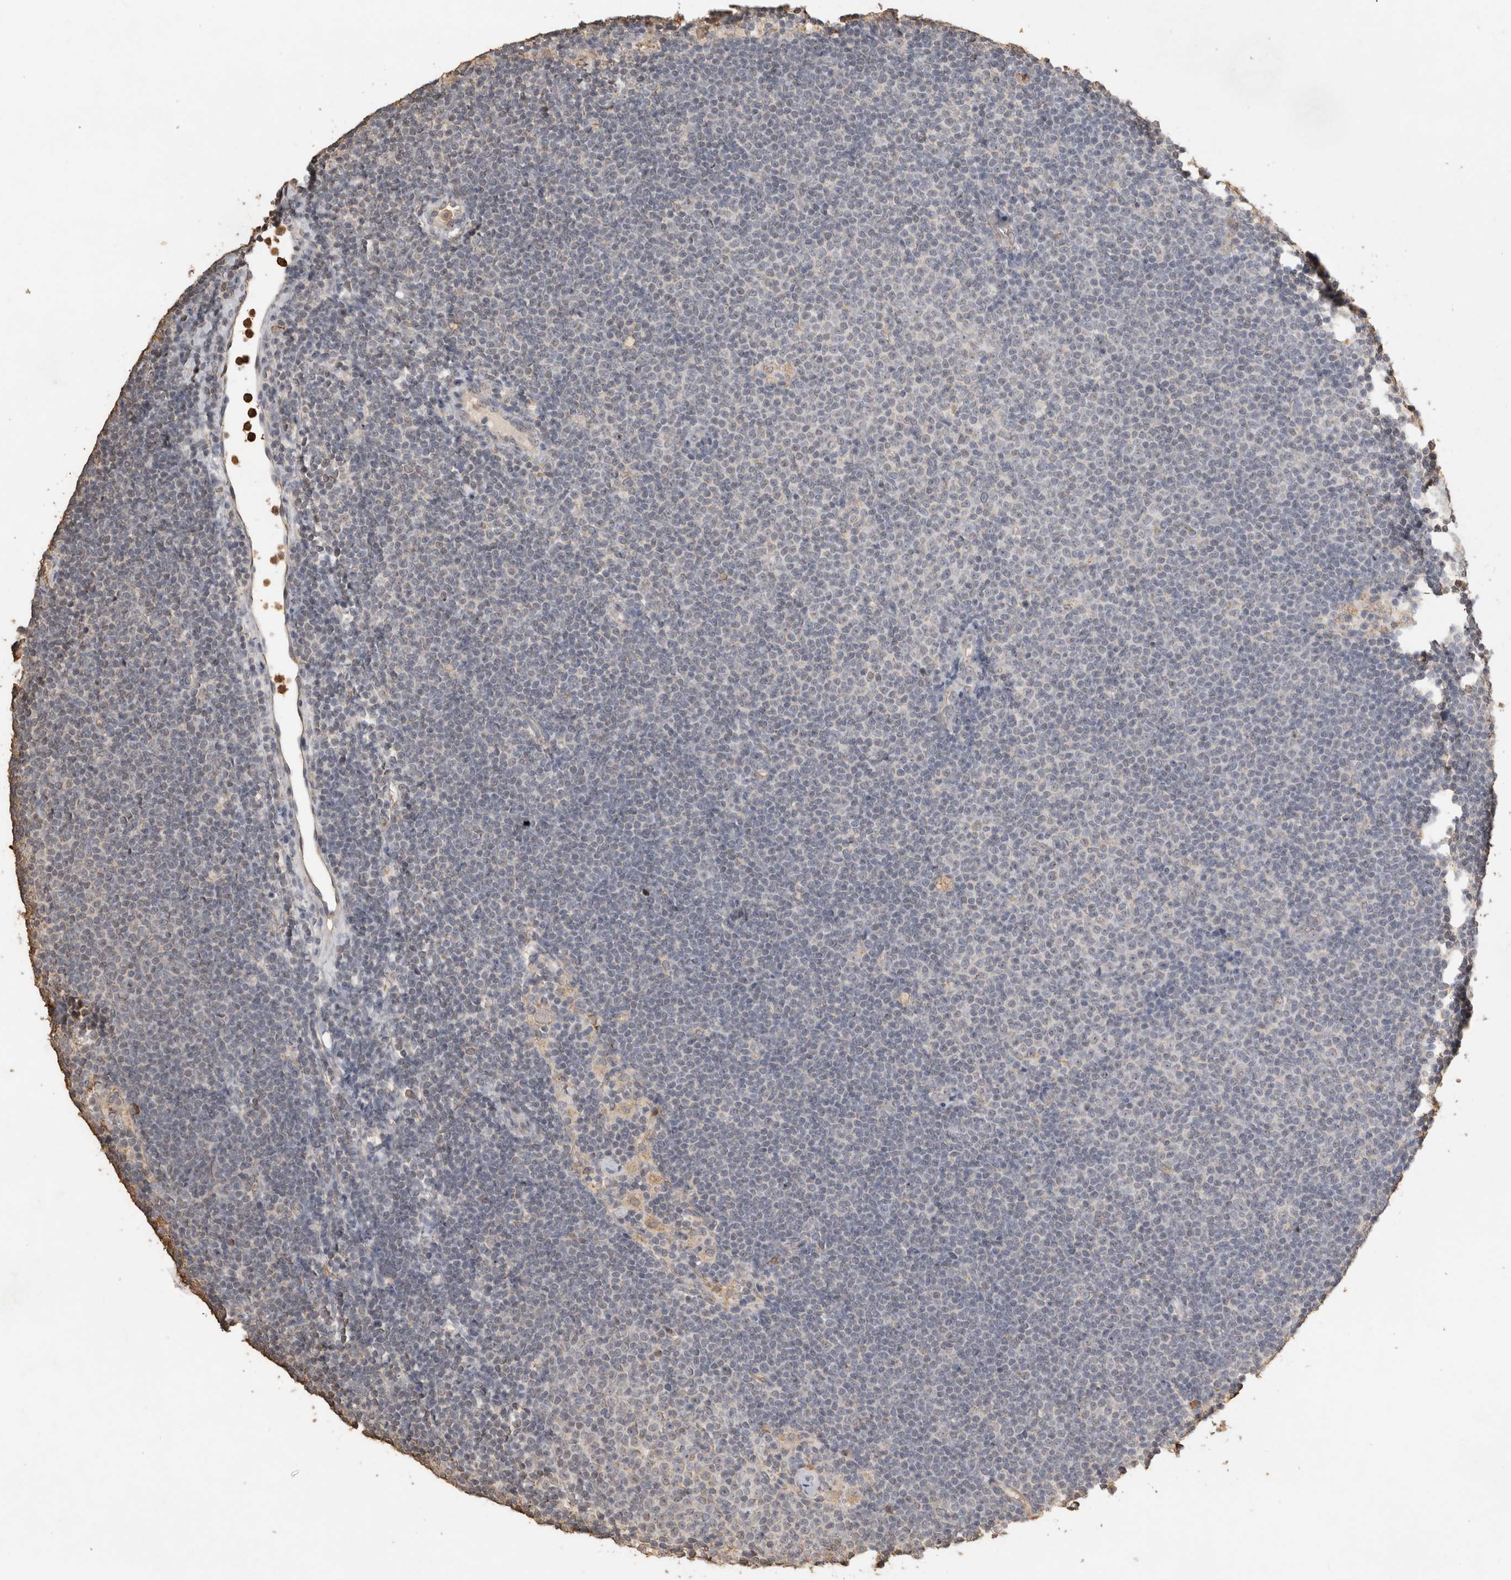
{"staining": {"intensity": "negative", "quantity": "none", "location": "none"}, "tissue": "lymphoma", "cell_type": "Tumor cells", "image_type": "cancer", "snomed": [{"axis": "morphology", "description": "Malignant lymphoma, non-Hodgkin's type, Low grade"}, {"axis": "topography", "description": "Lymph node"}], "caption": "IHC photomicrograph of neoplastic tissue: human malignant lymphoma, non-Hodgkin's type (low-grade) stained with DAB demonstrates no significant protein expression in tumor cells.", "gene": "REPS2", "patient": {"sex": "female", "age": 53}}